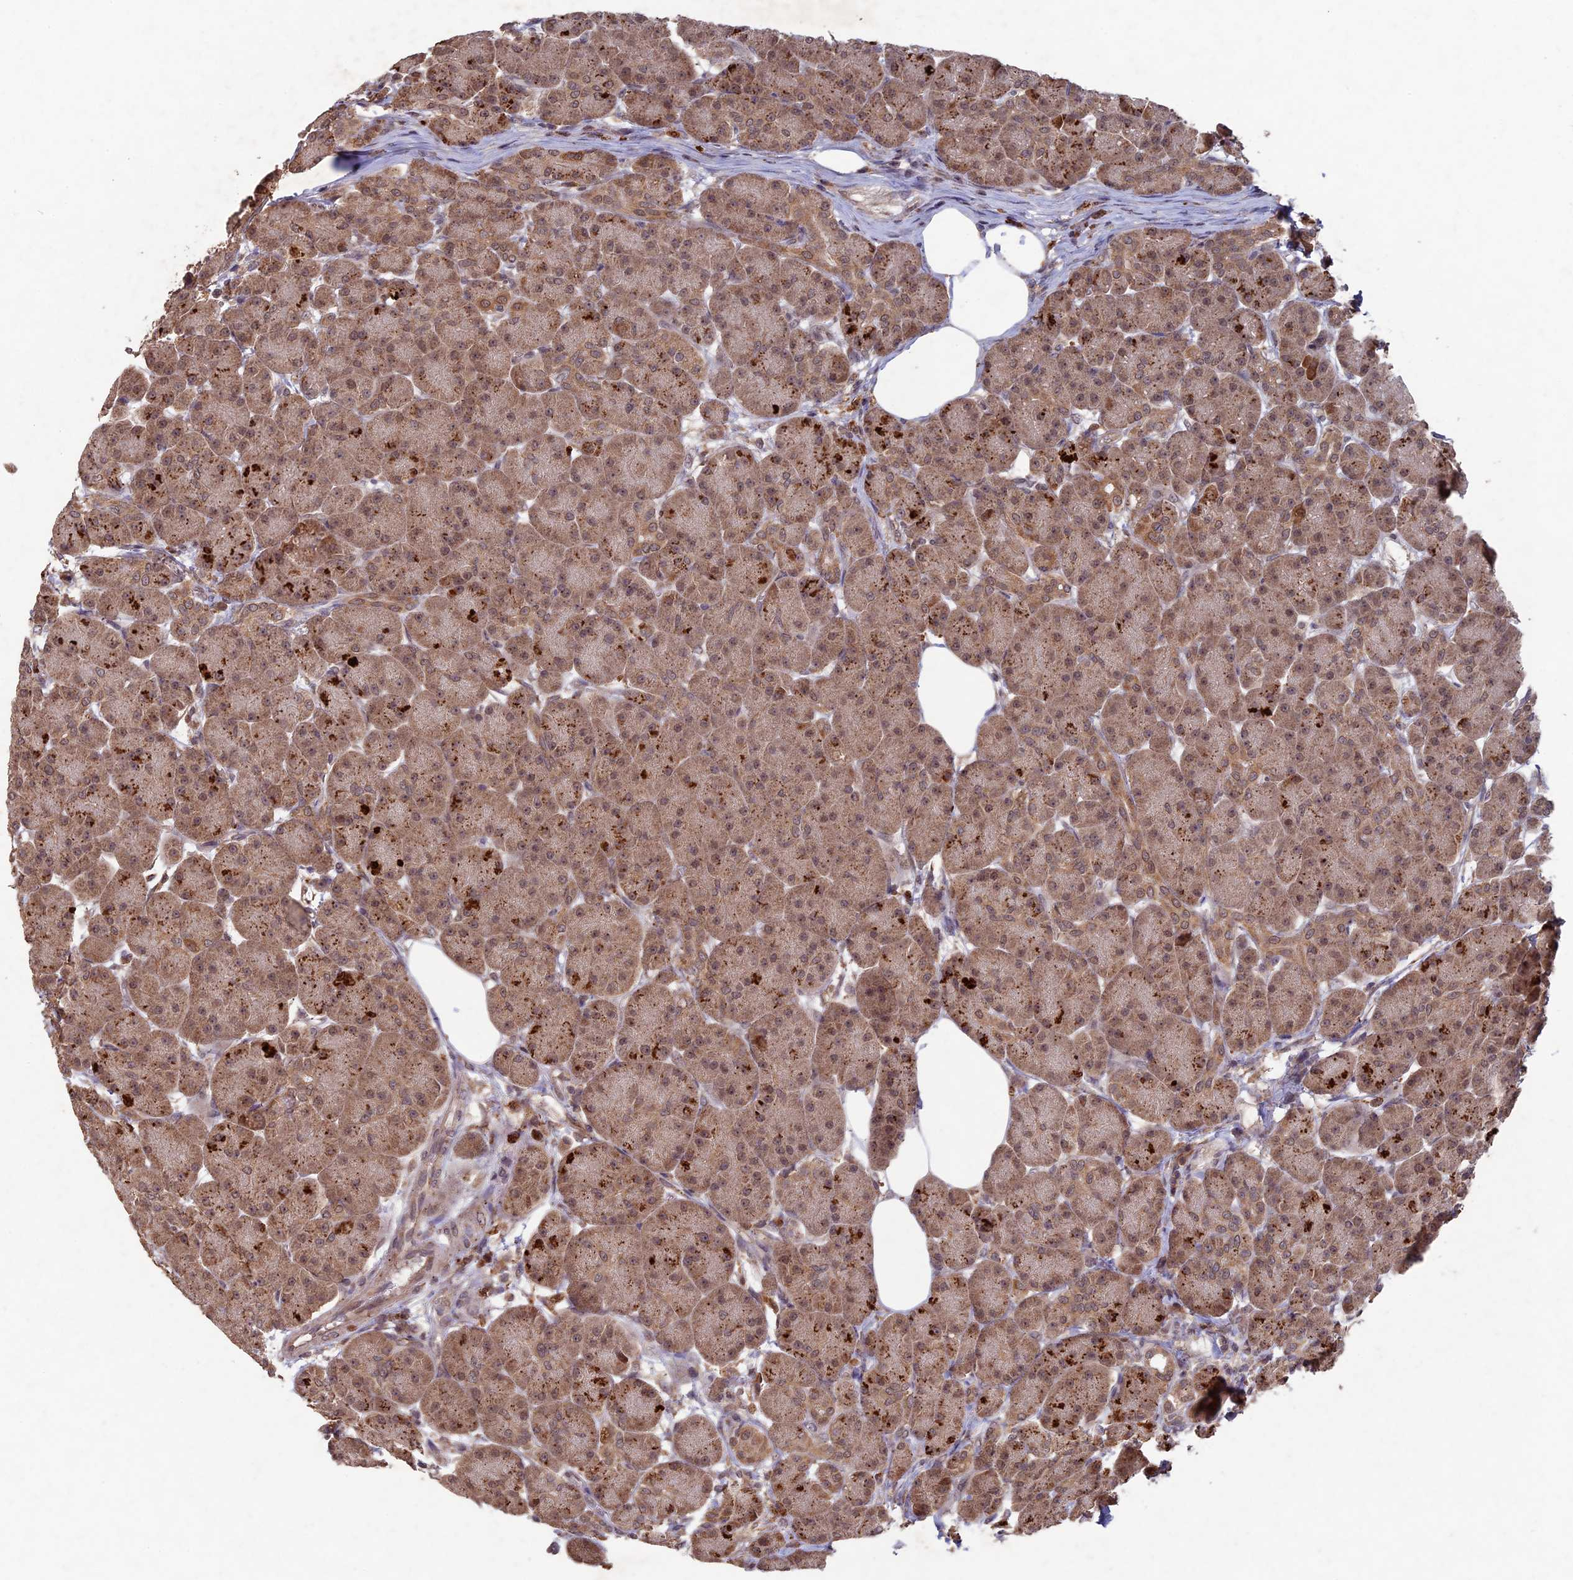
{"staining": {"intensity": "moderate", "quantity": ">75%", "location": "cytoplasmic/membranous,nuclear"}, "tissue": "pancreas", "cell_type": "Exocrine glandular cells", "image_type": "normal", "snomed": [{"axis": "morphology", "description": "Normal tissue, NOS"}, {"axis": "topography", "description": "Pancreas"}], "caption": "This histopathology image shows benign pancreas stained with immunohistochemistry to label a protein in brown. The cytoplasmic/membranous,nuclear of exocrine glandular cells show moderate positivity for the protein. Nuclei are counter-stained blue.", "gene": "RCCD1", "patient": {"sex": "male", "age": 63}}